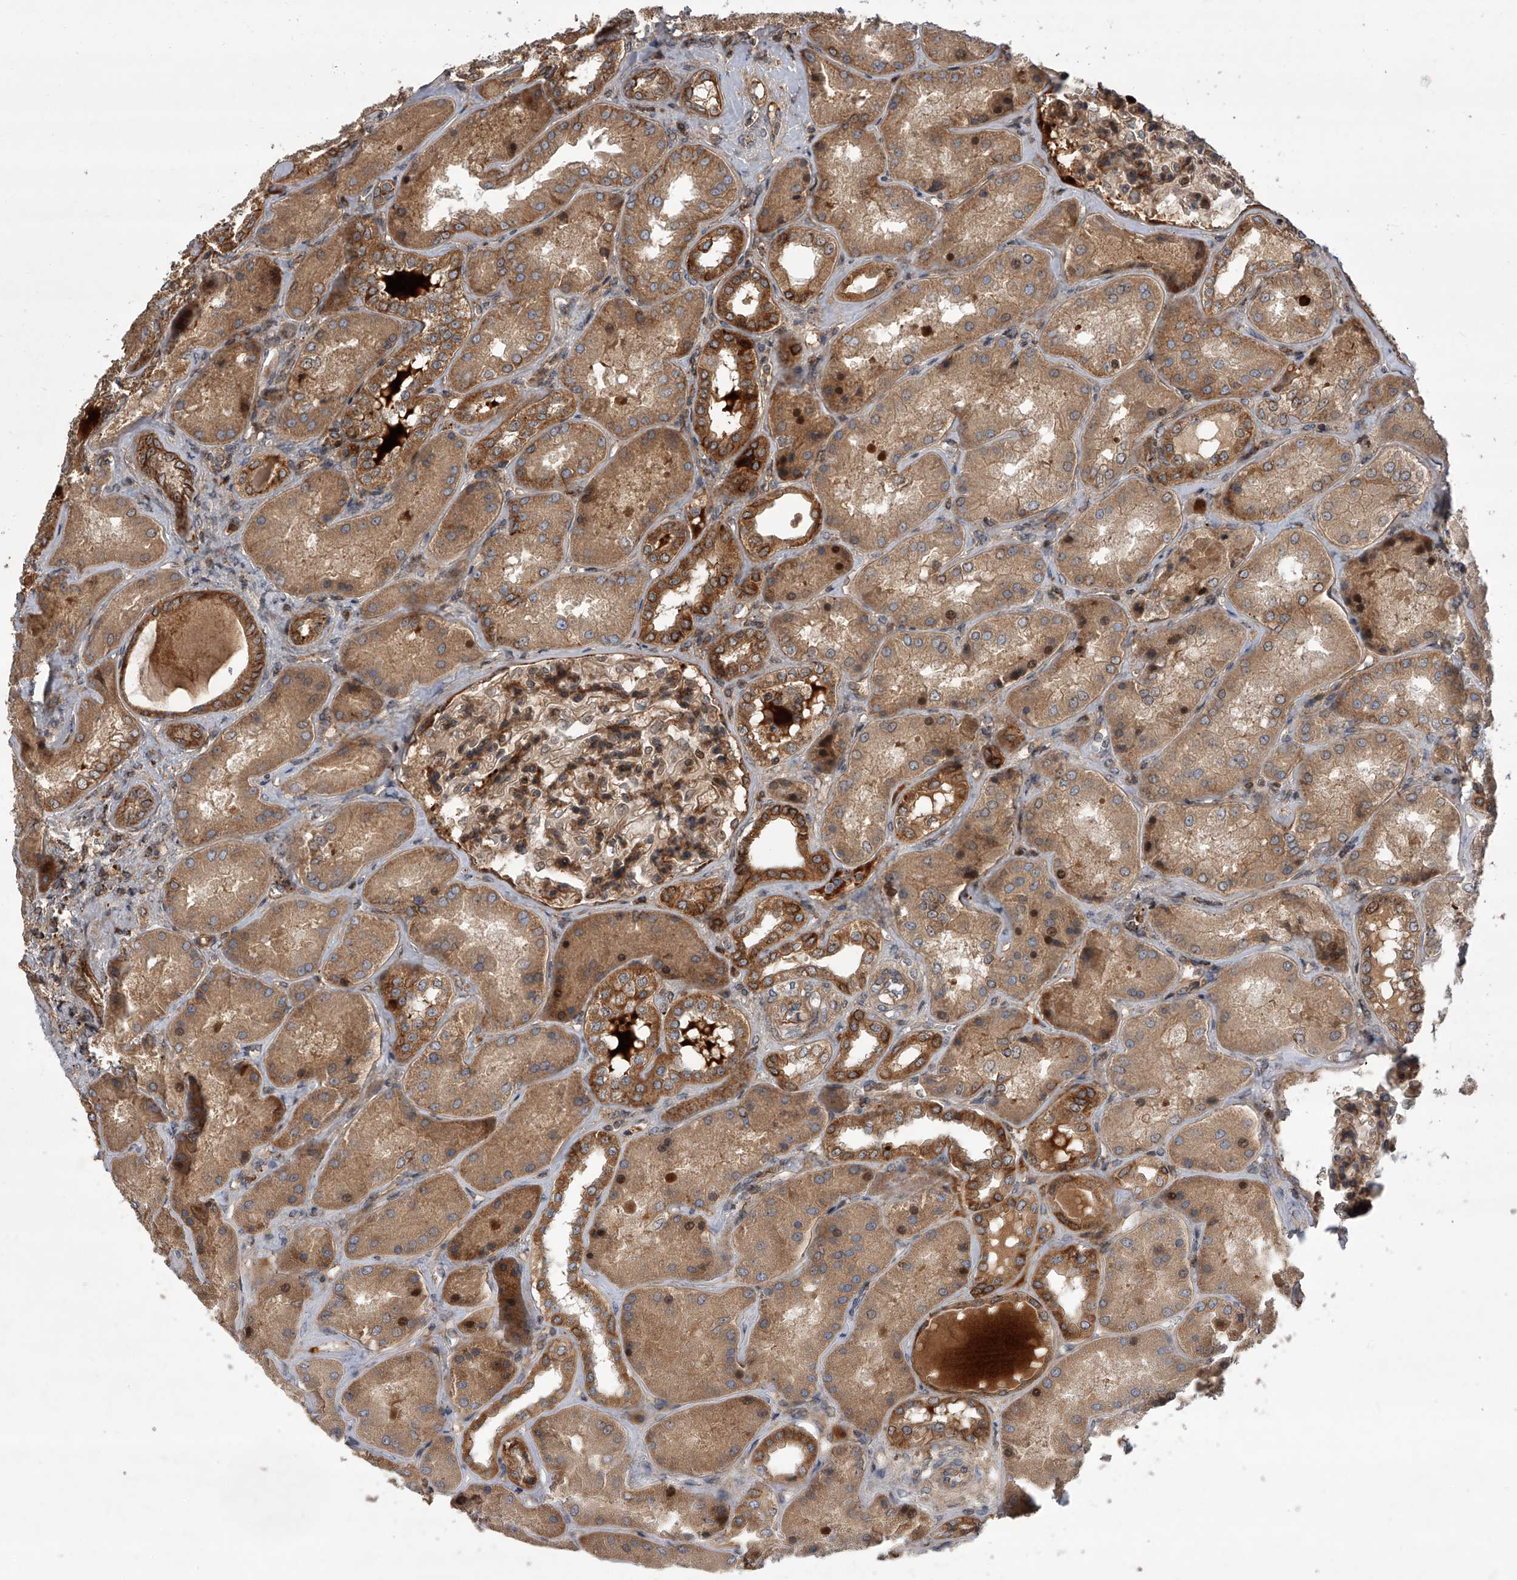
{"staining": {"intensity": "moderate", "quantity": ">75%", "location": "cytoplasmic/membranous,nuclear"}, "tissue": "kidney", "cell_type": "Cells in glomeruli", "image_type": "normal", "snomed": [{"axis": "morphology", "description": "Normal tissue, NOS"}, {"axis": "topography", "description": "Kidney"}], "caption": "Protein analysis of benign kidney shows moderate cytoplasmic/membranous,nuclear staining in about >75% of cells in glomeruli. (brown staining indicates protein expression, while blue staining denotes nuclei).", "gene": "USP47", "patient": {"sex": "female", "age": 56}}